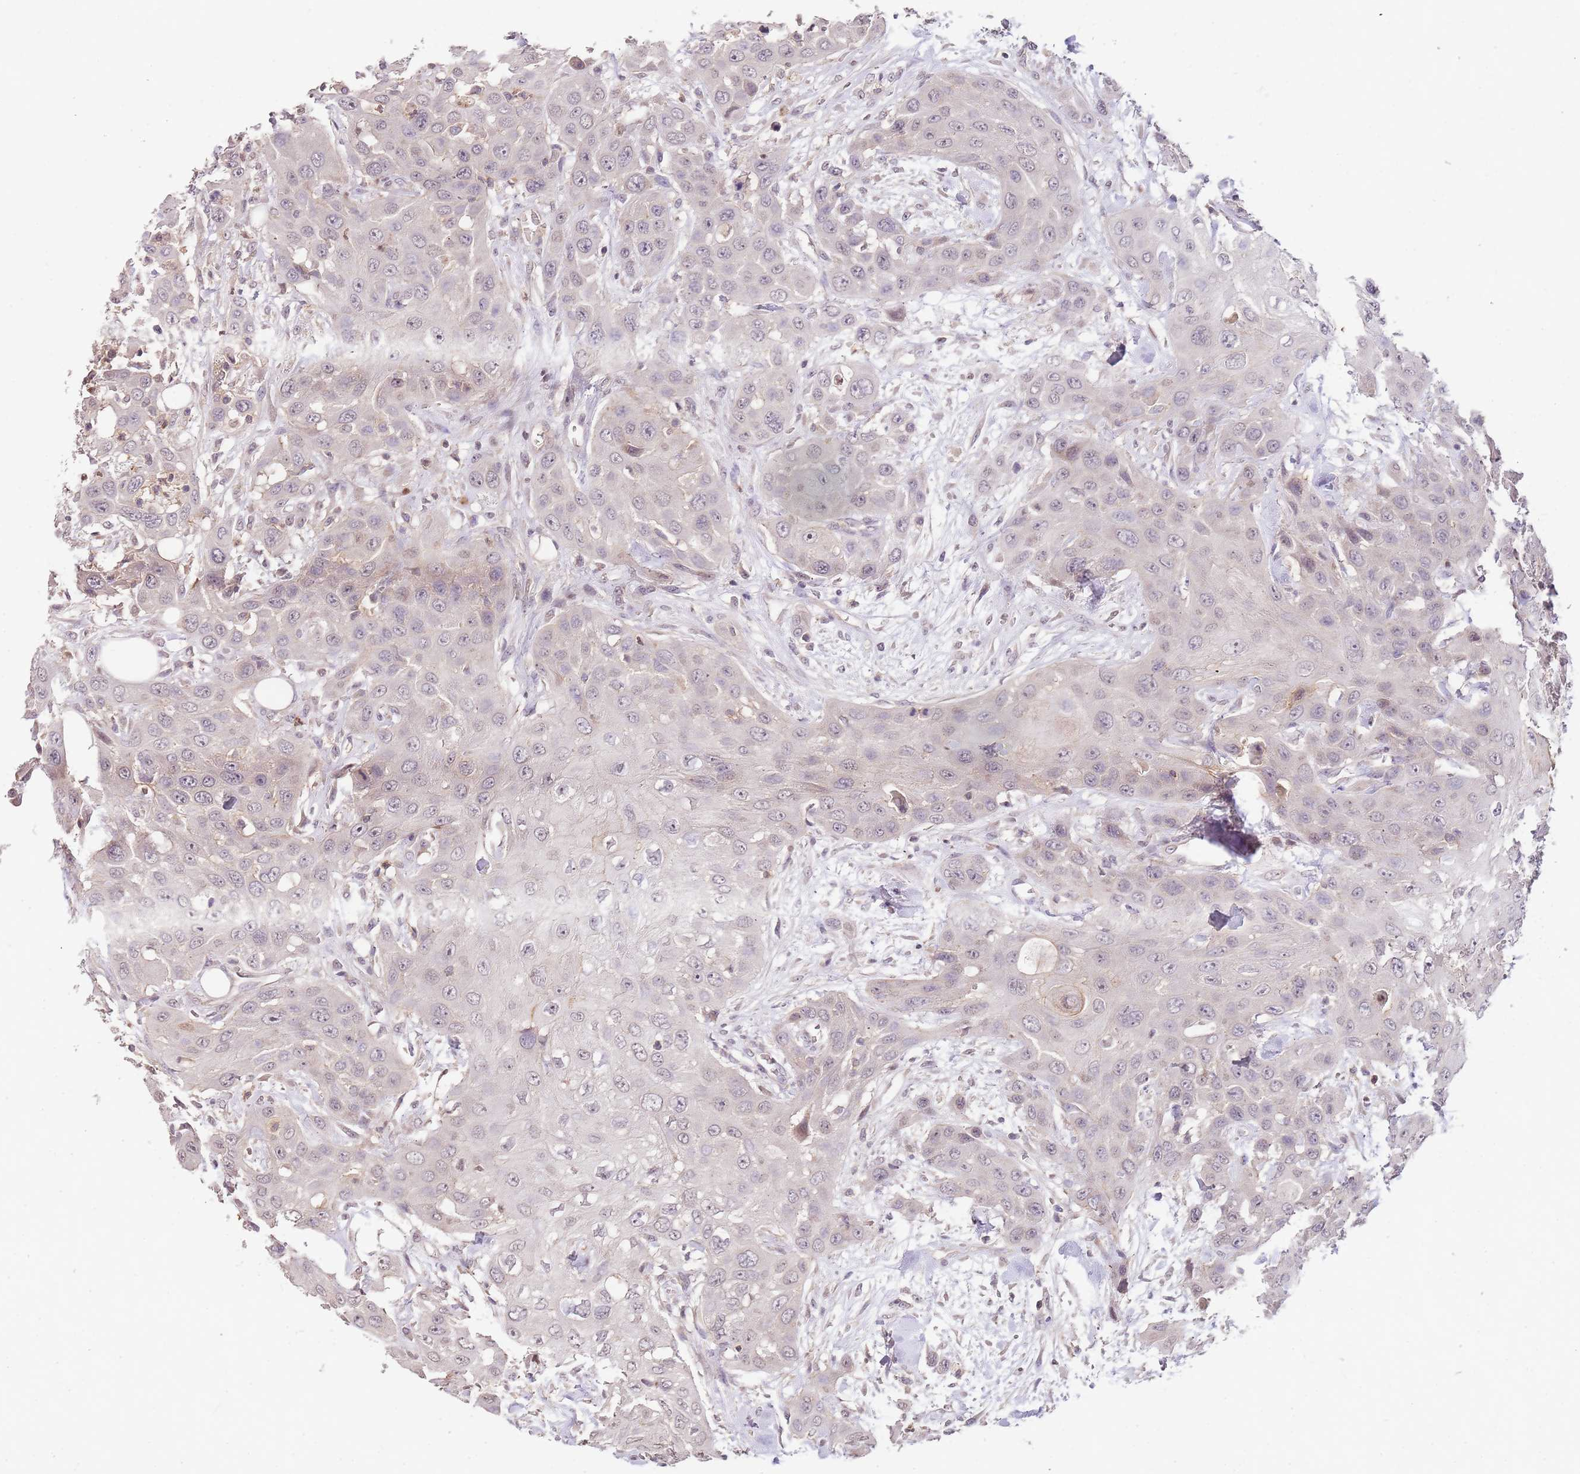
{"staining": {"intensity": "negative", "quantity": "none", "location": "none"}, "tissue": "head and neck cancer", "cell_type": "Tumor cells", "image_type": "cancer", "snomed": [{"axis": "morphology", "description": "Squamous cell carcinoma, NOS"}, {"axis": "topography", "description": "Head-Neck"}], "caption": "High magnification brightfield microscopy of head and neck squamous cell carcinoma stained with DAB (brown) and counterstained with hematoxylin (blue): tumor cells show no significant staining. (DAB immunohistochemistry (IHC) visualized using brightfield microscopy, high magnification).", "gene": "SLC16A4", "patient": {"sex": "male", "age": 81}}